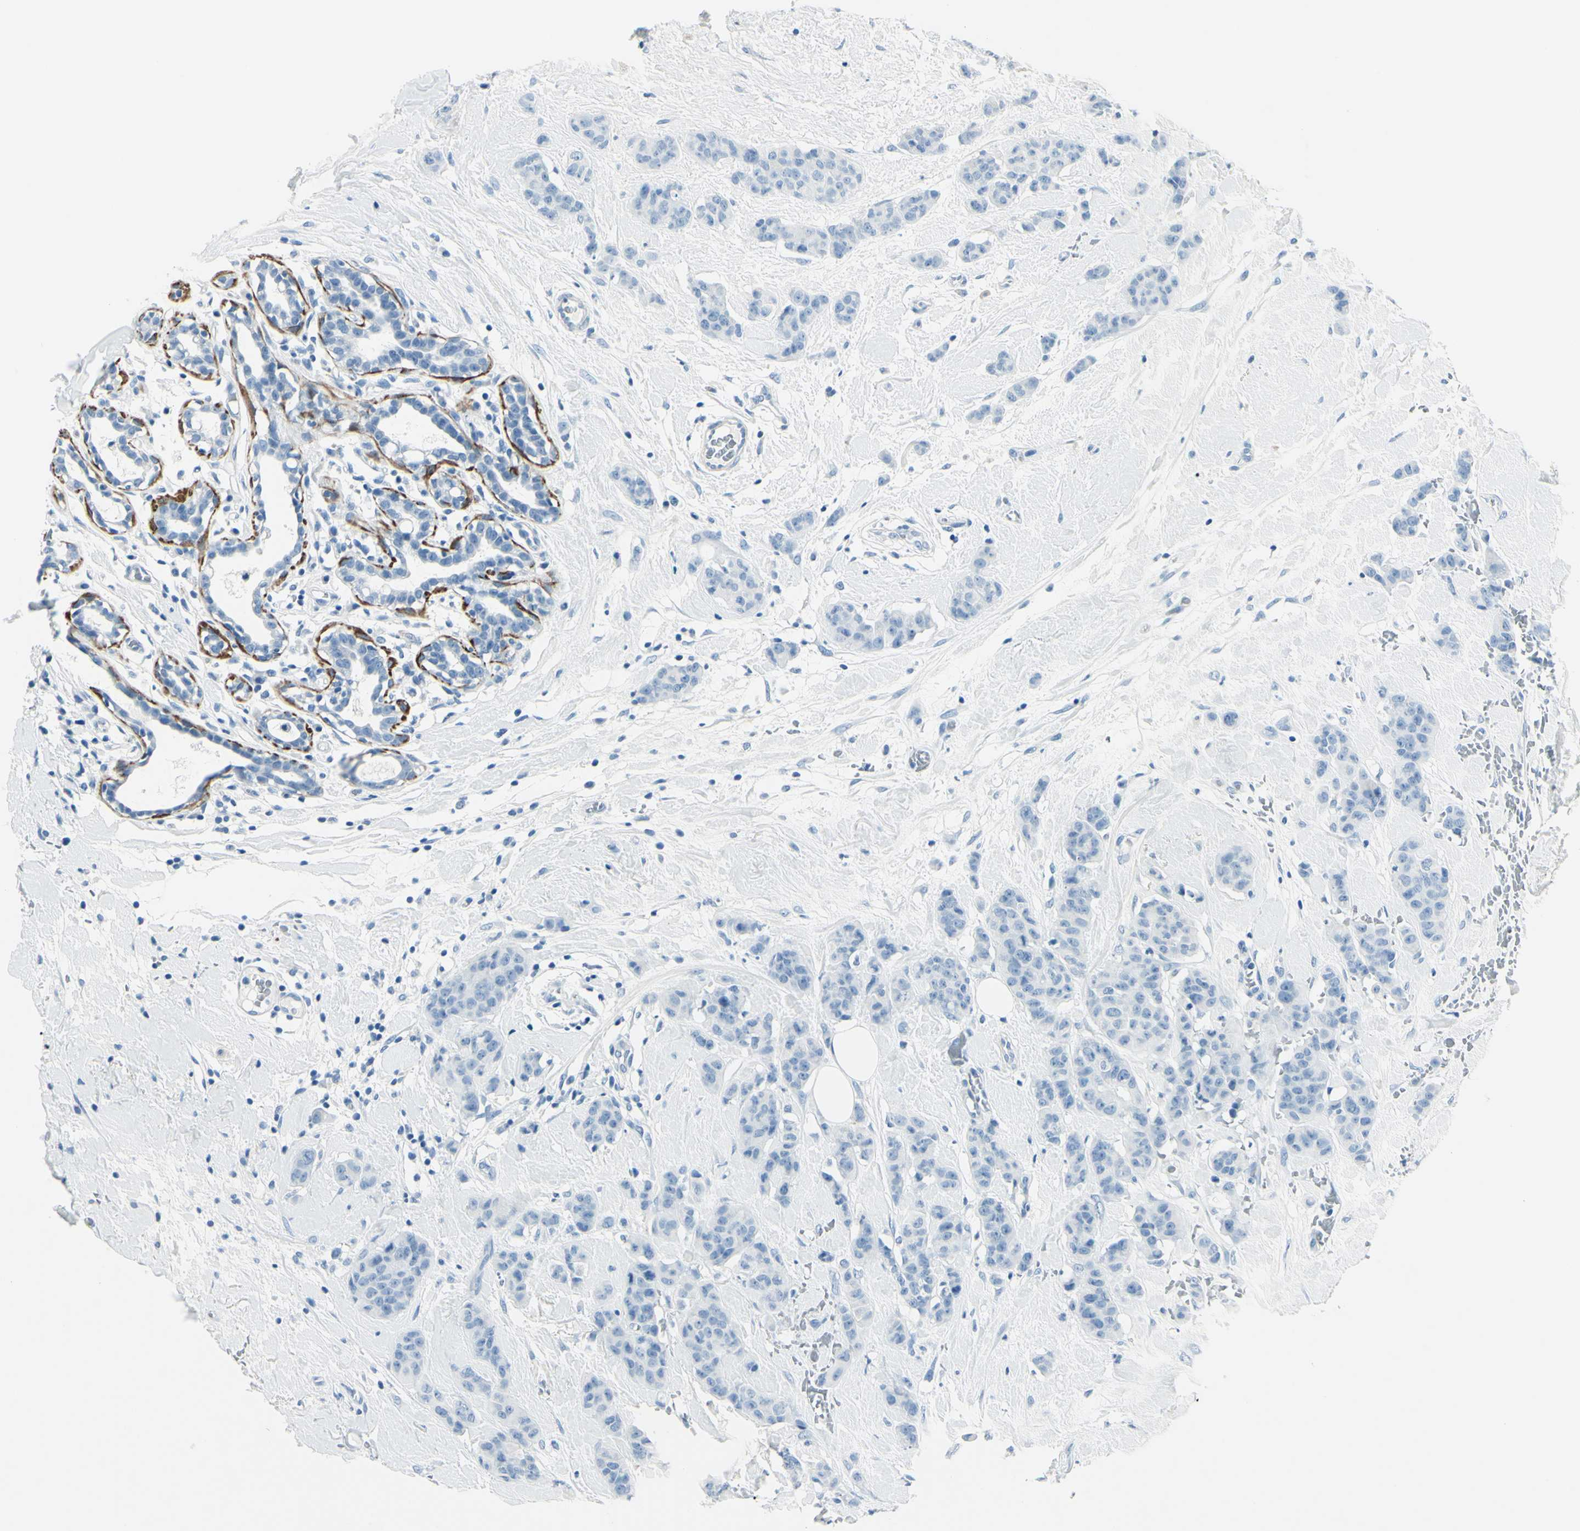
{"staining": {"intensity": "negative", "quantity": "none", "location": "none"}, "tissue": "breast cancer", "cell_type": "Tumor cells", "image_type": "cancer", "snomed": [{"axis": "morphology", "description": "Normal tissue, NOS"}, {"axis": "morphology", "description": "Duct carcinoma"}, {"axis": "topography", "description": "Breast"}], "caption": "This is an immunohistochemistry image of breast intraductal carcinoma. There is no positivity in tumor cells.", "gene": "CDH15", "patient": {"sex": "female", "age": 40}}